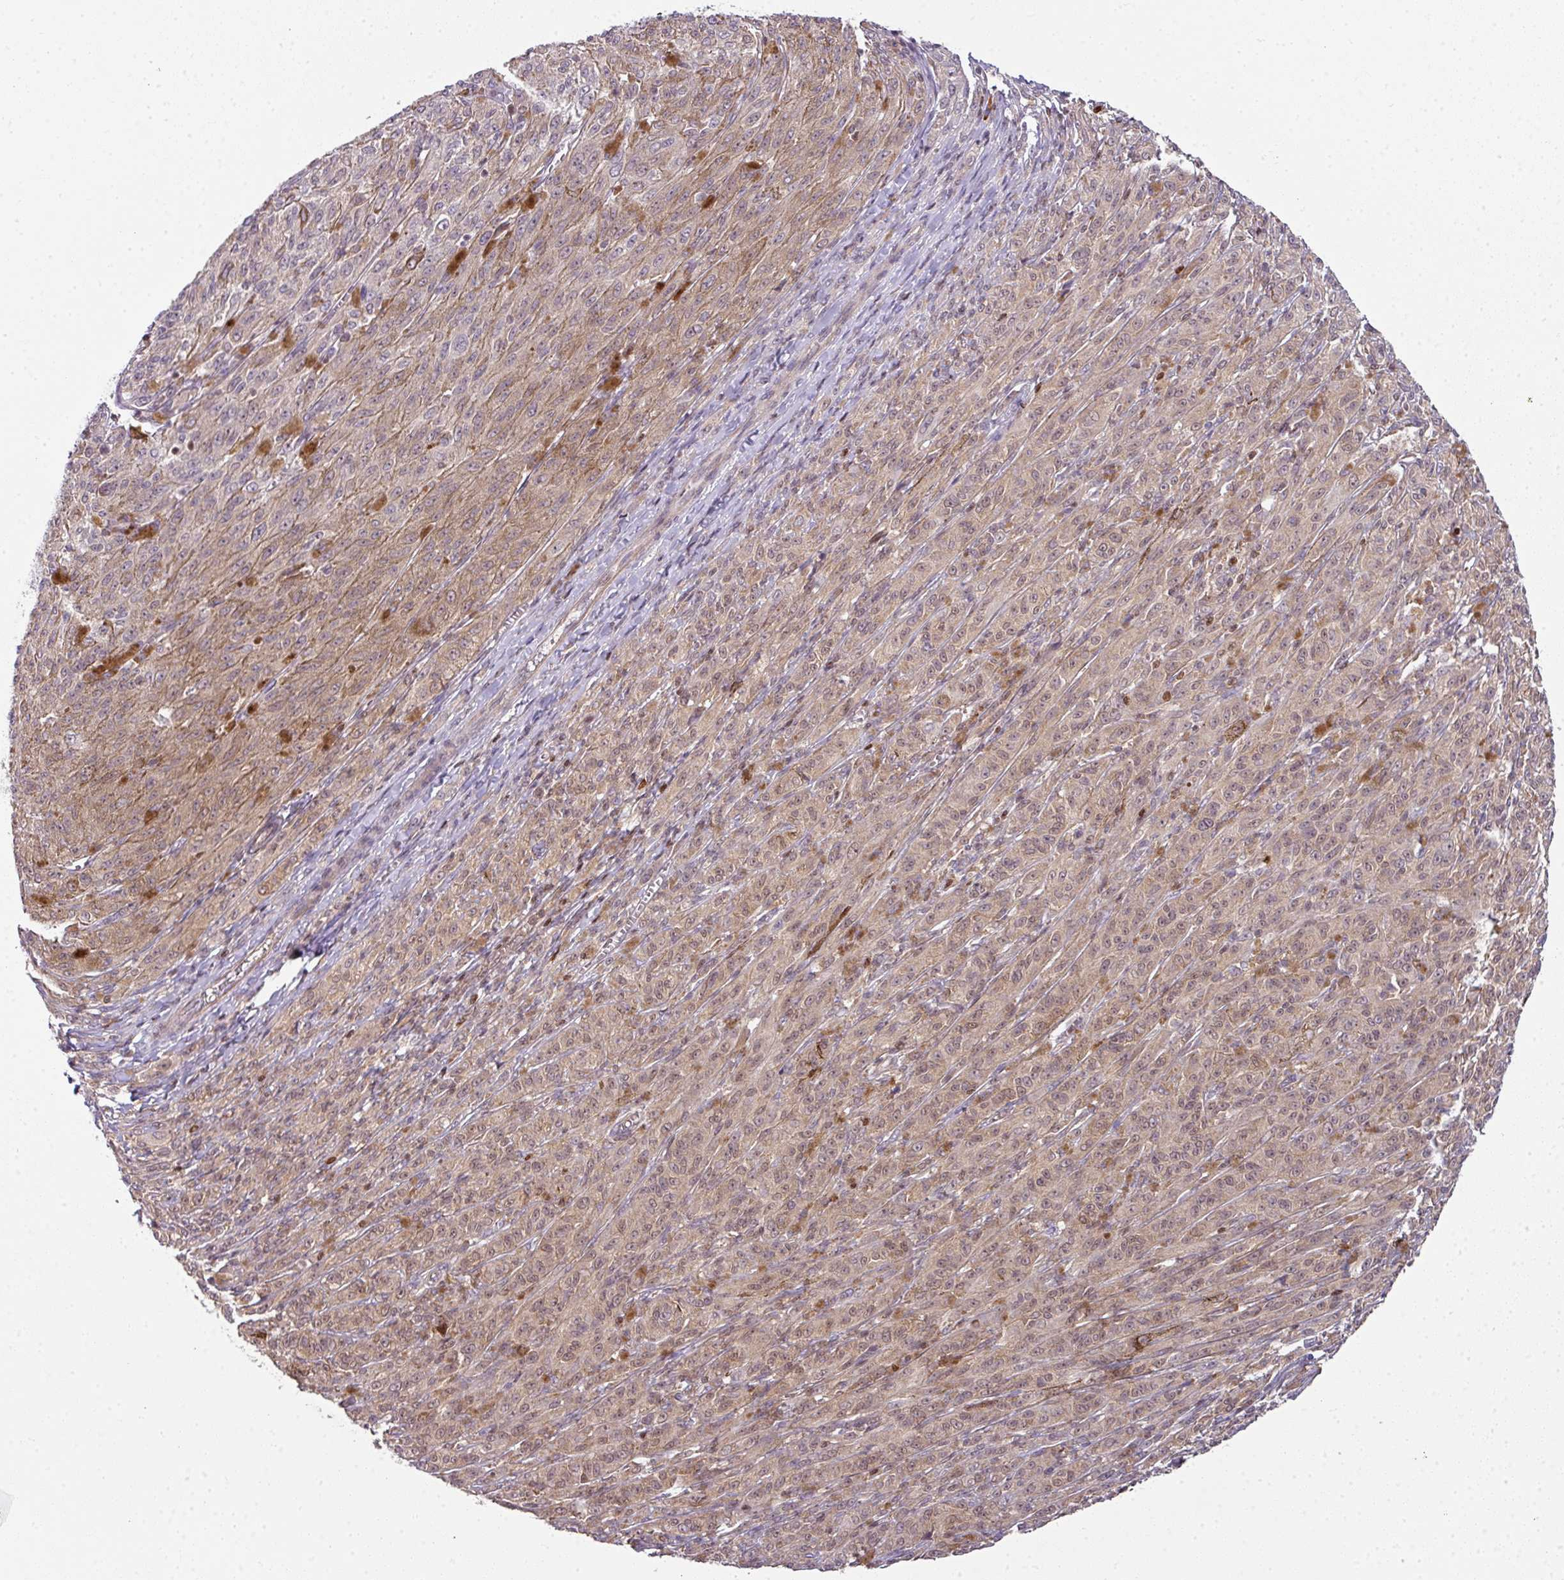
{"staining": {"intensity": "weak", "quantity": "25%-75%", "location": "cytoplasmic/membranous,nuclear"}, "tissue": "melanoma", "cell_type": "Tumor cells", "image_type": "cancer", "snomed": [{"axis": "morphology", "description": "Malignant melanoma, NOS"}, {"axis": "topography", "description": "Skin"}], "caption": "A histopathology image showing weak cytoplasmic/membranous and nuclear positivity in approximately 25%-75% of tumor cells in malignant melanoma, as visualized by brown immunohistochemical staining.", "gene": "STAT5A", "patient": {"sex": "female", "age": 52}}